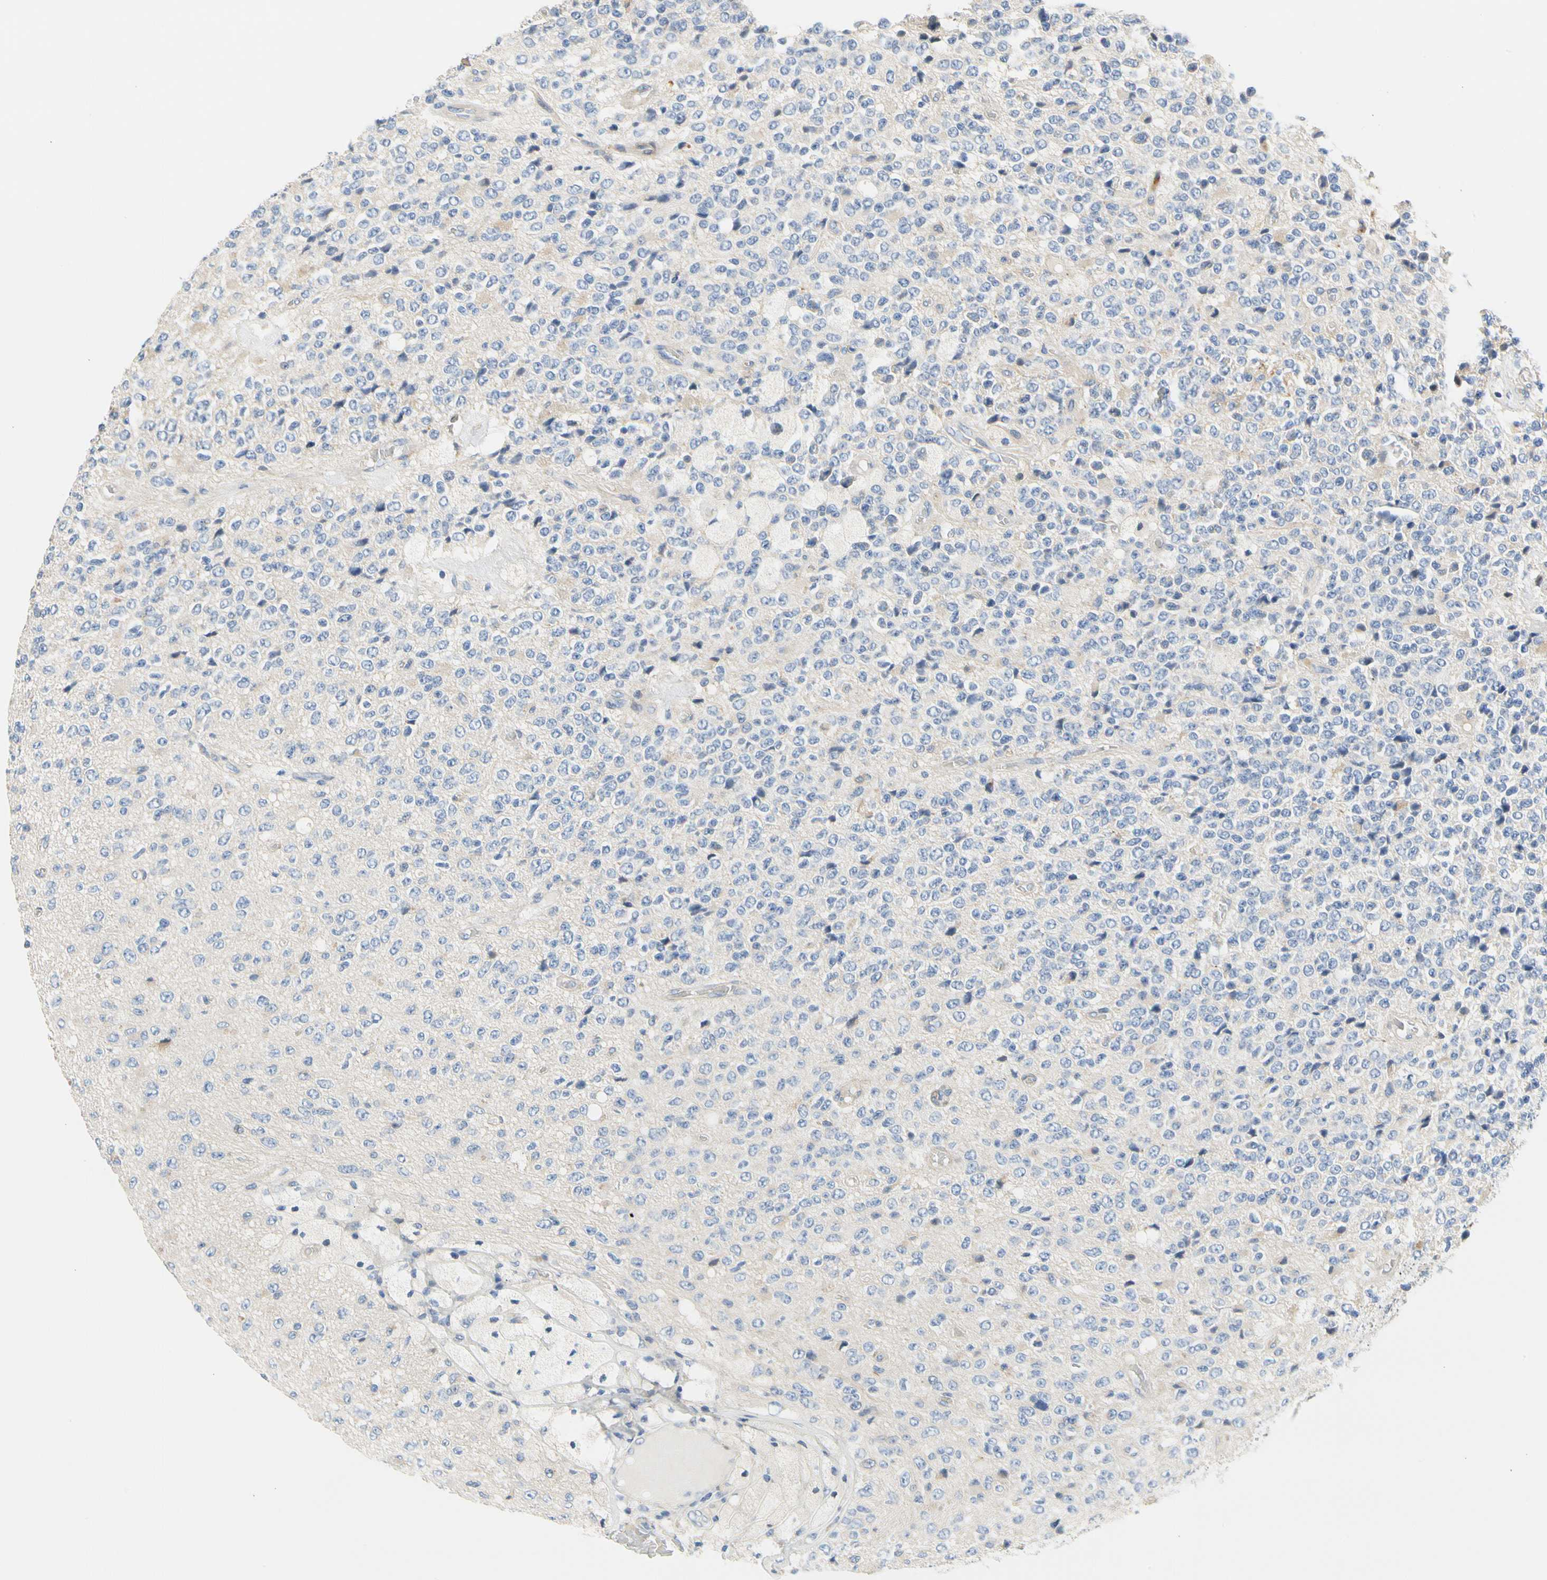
{"staining": {"intensity": "negative", "quantity": "none", "location": "none"}, "tissue": "glioma", "cell_type": "Tumor cells", "image_type": "cancer", "snomed": [{"axis": "morphology", "description": "Glioma, malignant, High grade"}, {"axis": "topography", "description": "pancreas cauda"}], "caption": "Immunohistochemical staining of glioma displays no significant expression in tumor cells. (DAB (3,3'-diaminobenzidine) immunohistochemistry (IHC), high magnification).", "gene": "ZNF236", "patient": {"sex": "male", "age": 60}}